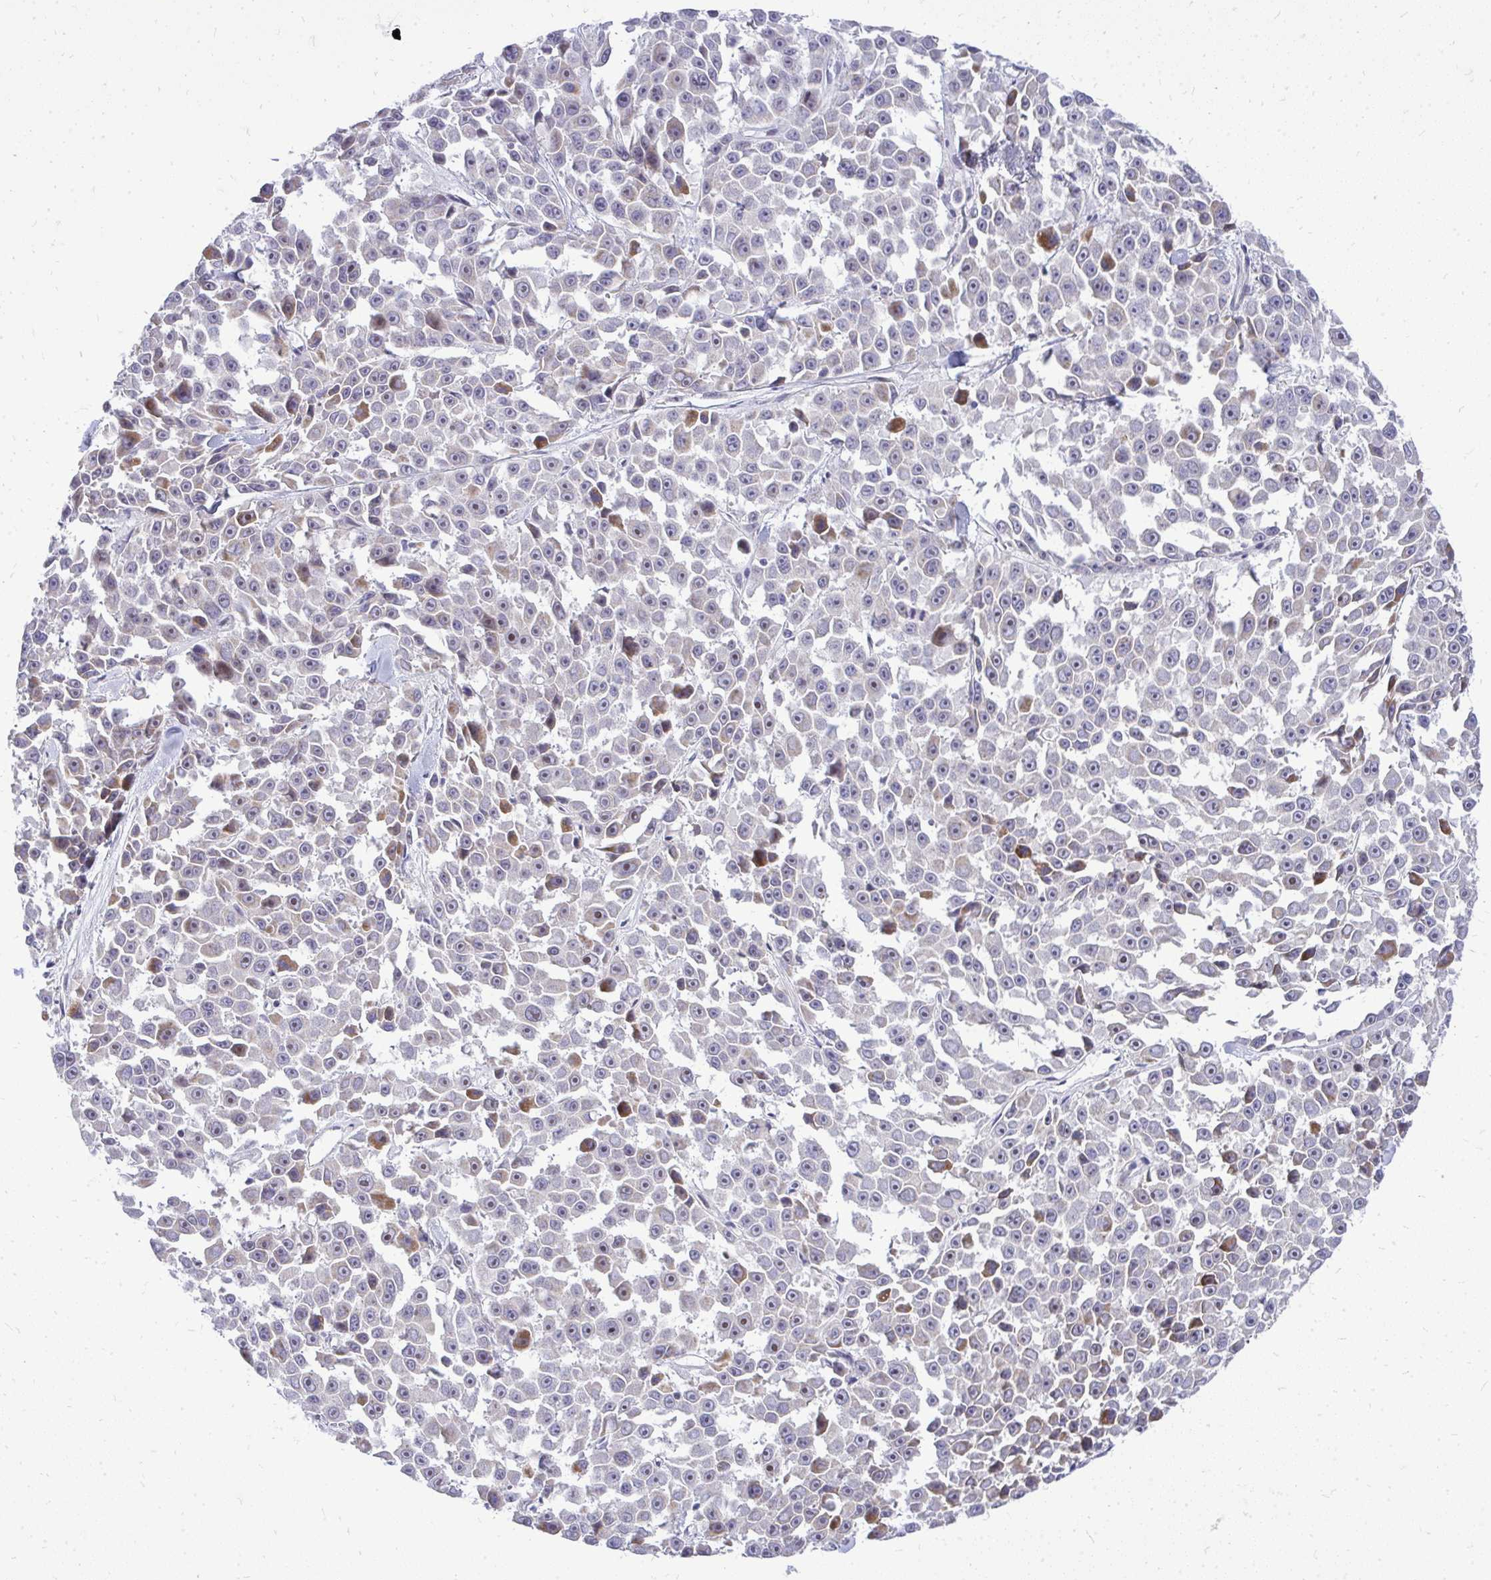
{"staining": {"intensity": "moderate", "quantity": "<25%", "location": "cytoplasmic/membranous,nuclear"}, "tissue": "melanoma", "cell_type": "Tumor cells", "image_type": "cancer", "snomed": [{"axis": "morphology", "description": "Malignant melanoma, NOS"}, {"axis": "topography", "description": "Skin"}], "caption": "Immunohistochemistry of human melanoma exhibits low levels of moderate cytoplasmic/membranous and nuclear positivity in about <25% of tumor cells. The protein is stained brown, and the nuclei are stained in blue (DAB IHC with brightfield microscopy, high magnification).", "gene": "OR8D1", "patient": {"sex": "female", "age": 66}}